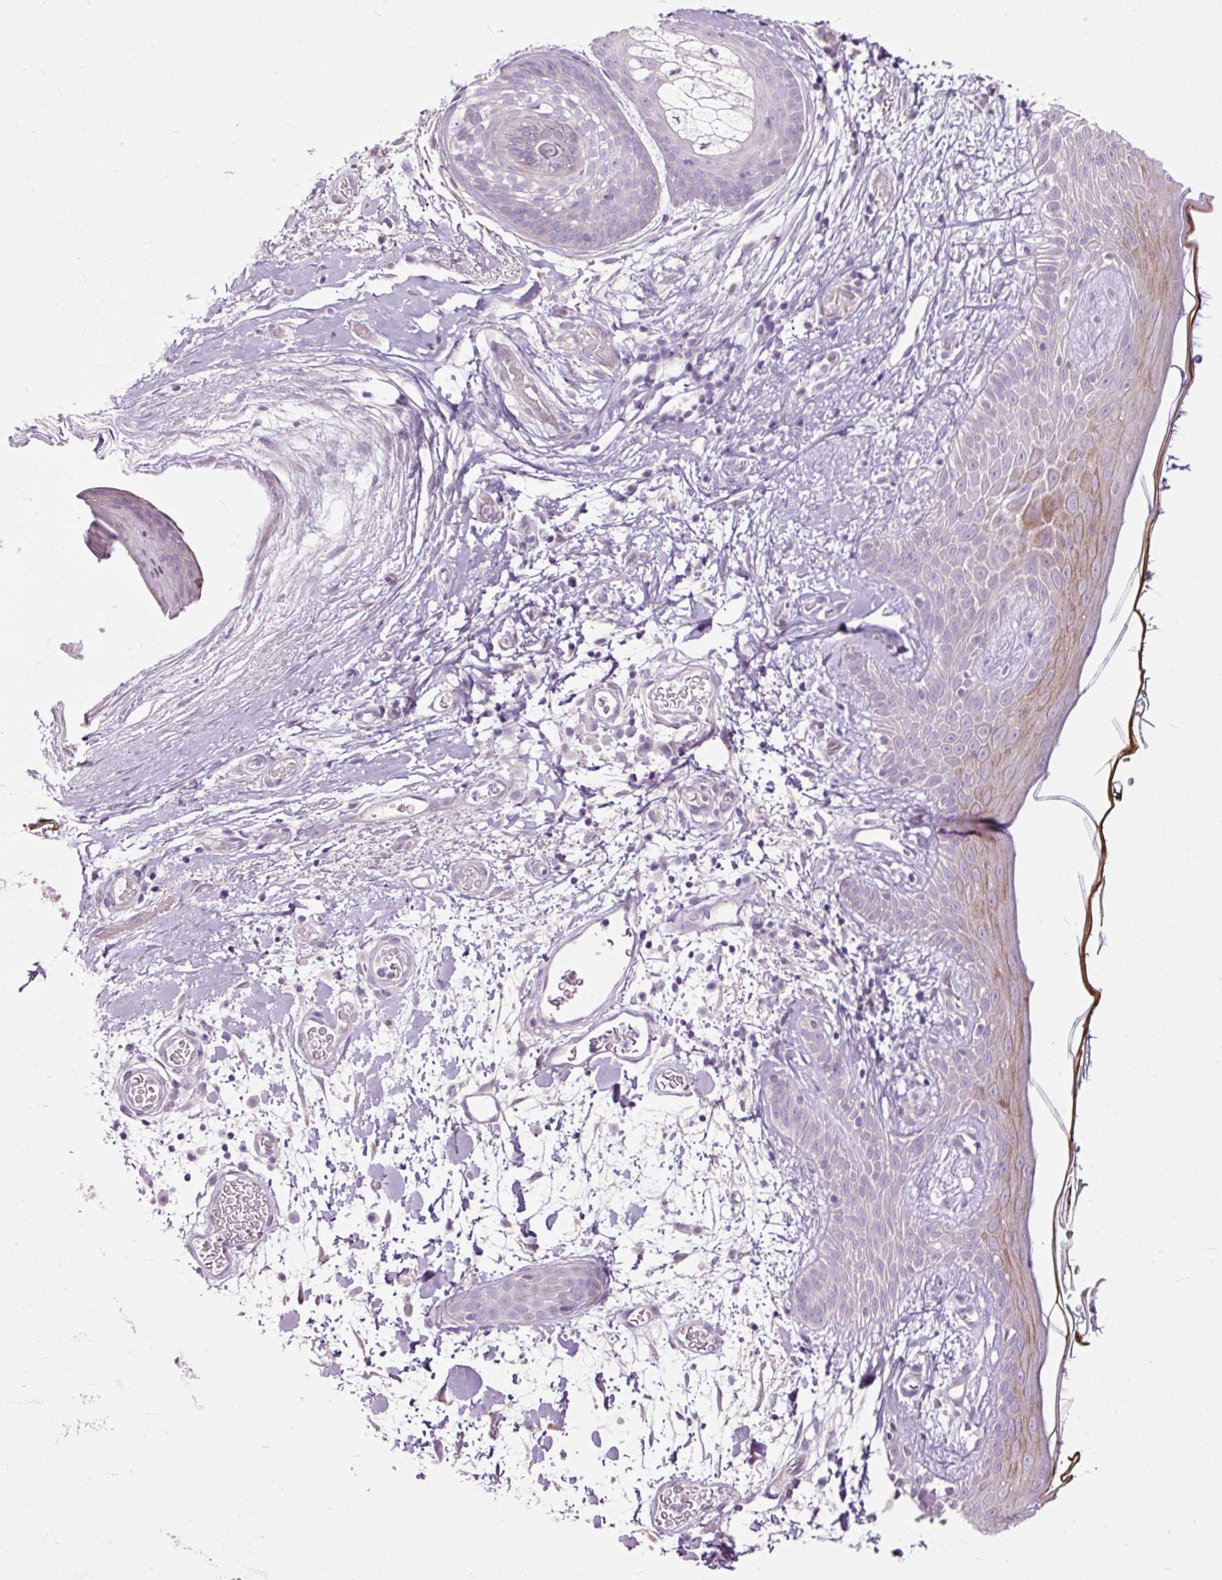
{"staining": {"intensity": "negative", "quantity": "none", "location": "none"}, "tissue": "skin", "cell_type": "Fibroblasts", "image_type": "normal", "snomed": [{"axis": "morphology", "description": "Normal tissue, NOS"}, {"axis": "topography", "description": "Skin"}], "caption": "IHC of benign human skin shows no staining in fibroblasts.", "gene": "FCRL4", "patient": {"sex": "male", "age": 79}}